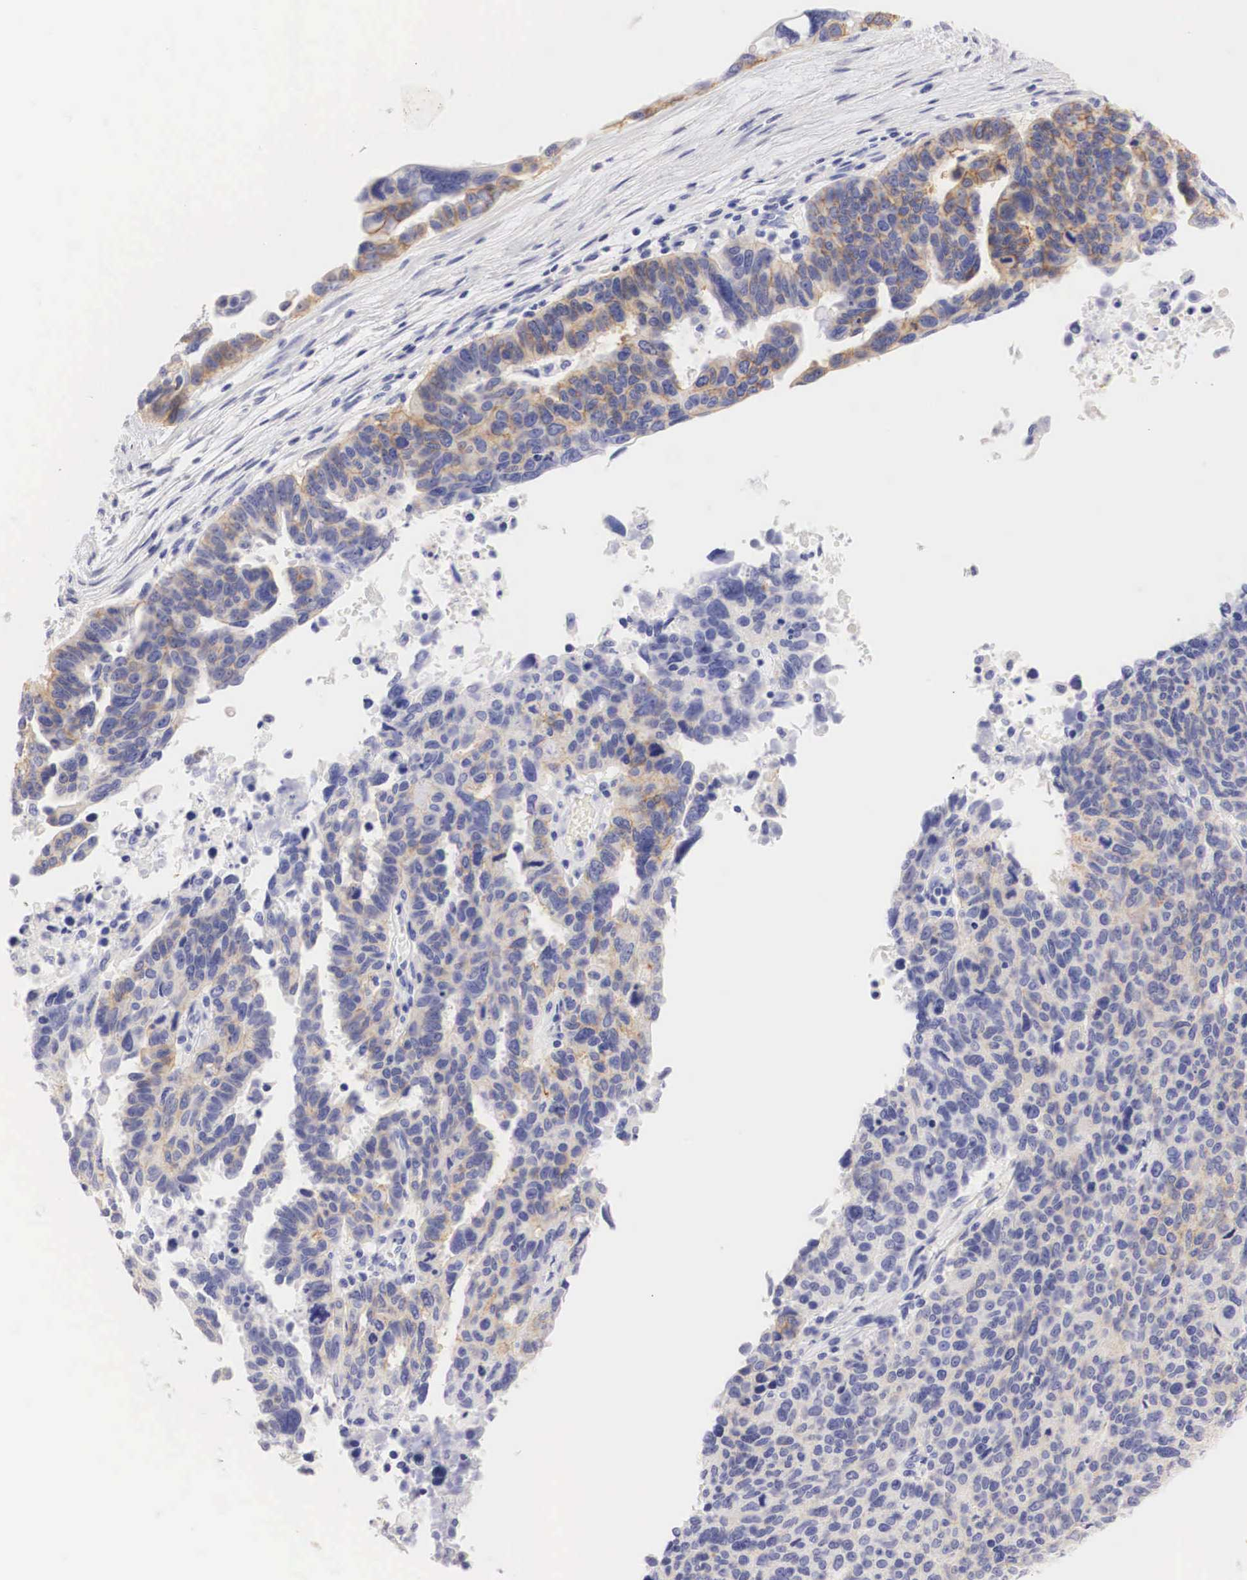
{"staining": {"intensity": "weak", "quantity": "25%-75%", "location": "cytoplasmic/membranous"}, "tissue": "ovarian cancer", "cell_type": "Tumor cells", "image_type": "cancer", "snomed": [{"axis": "morphology", "description": "Carcinoma, endometroid"}, {"axis": "morphology", "description": "Cystadenocarcinoma, serous, NOS"}, {"axis": "topography", "description": "Ovary"}], "caption": "Brown immunohistochemical staining in human ovarian endometroid carcinoma reveals weak cytoplasmic/membranous staining in approximately 25%-75% of tumor cells. (DAB = brown stain, brightfield microscopy at high magnification).", "gene": "ERBB2", "patient": {"sex": "female", "age": 45}}